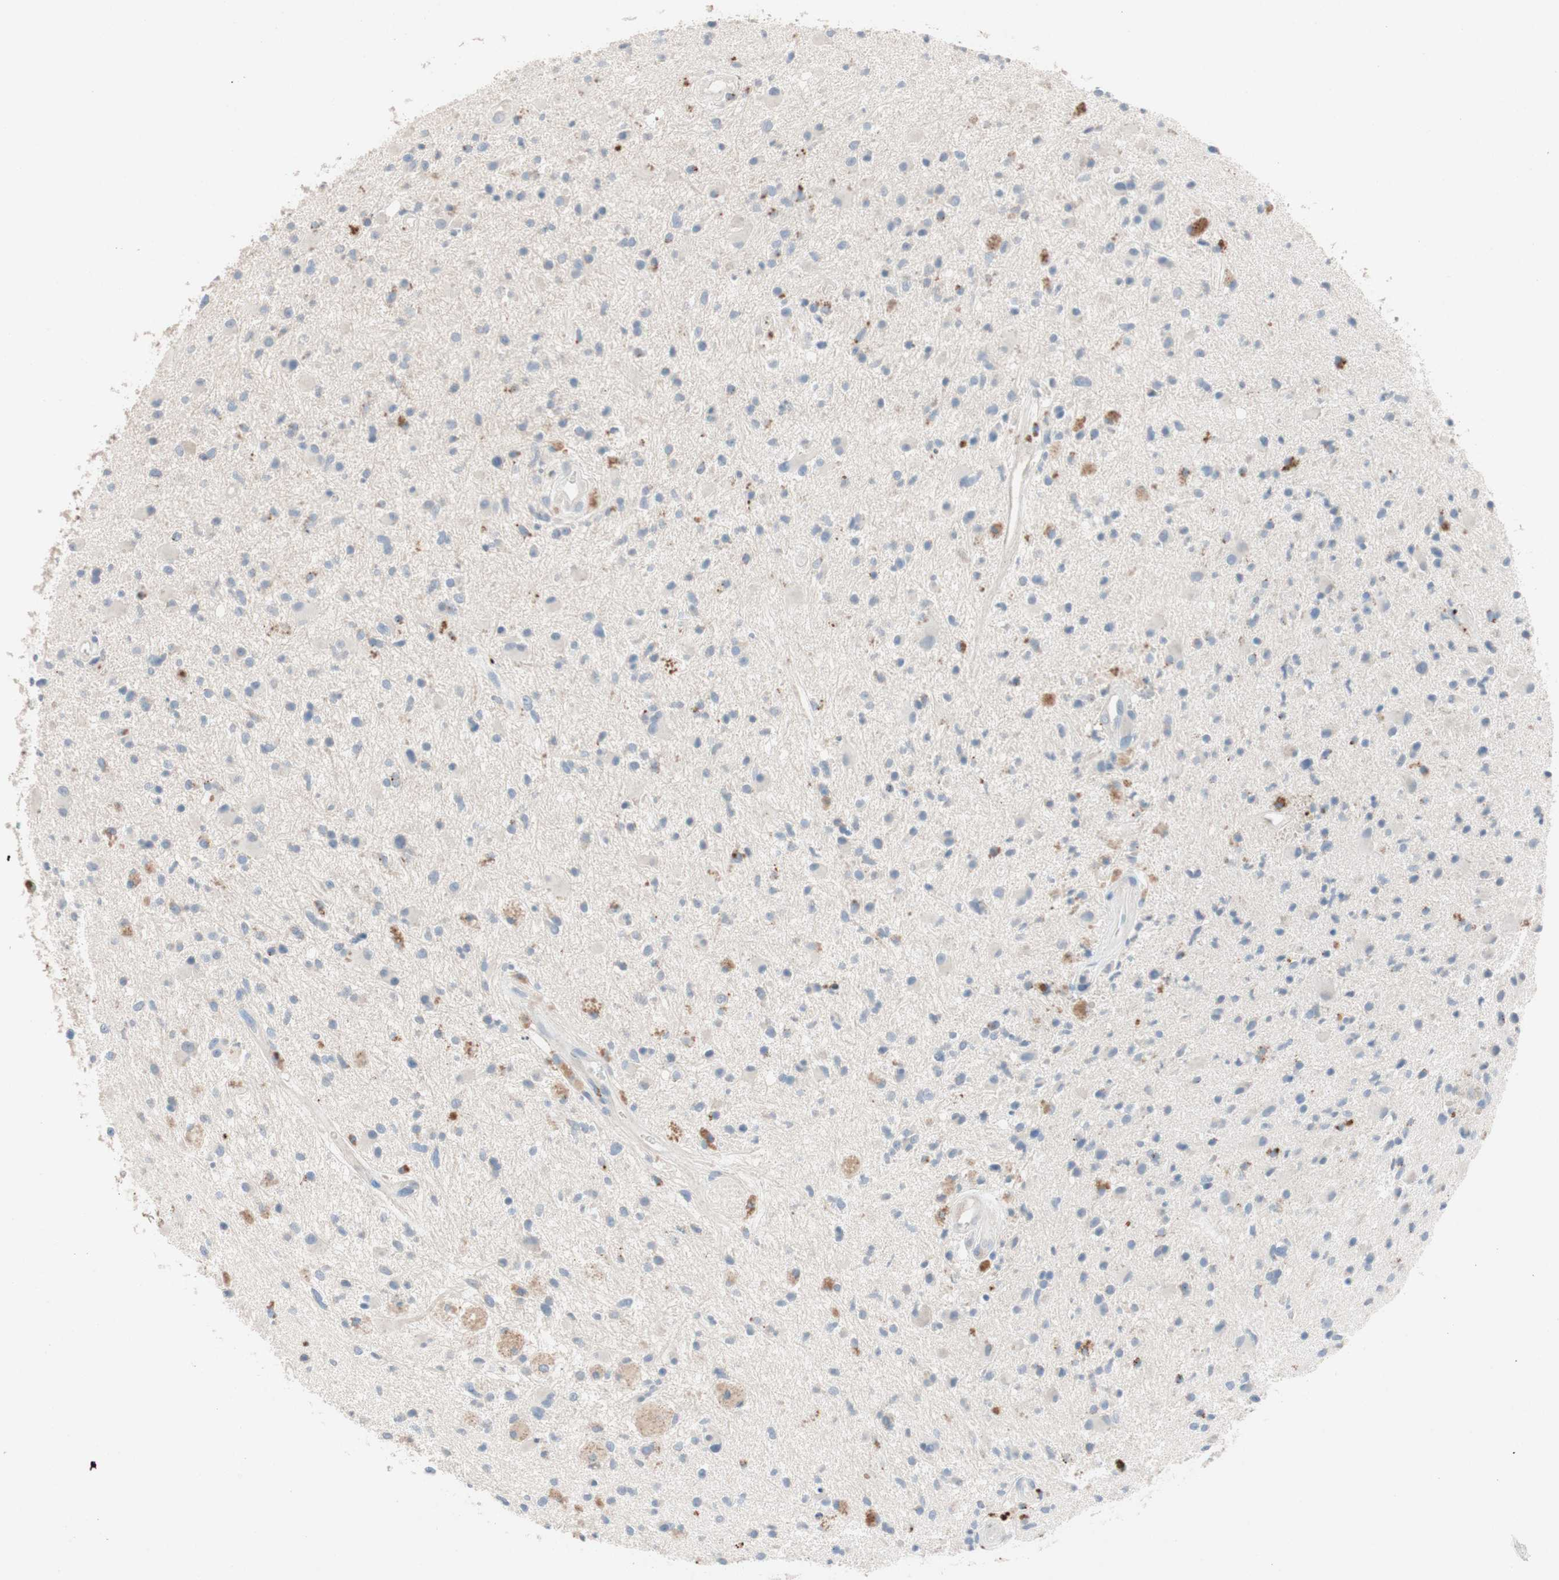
{"staining": {"intensity": "moderate", "quantity": "<25%", "location": "cytoplasmic/membranous"}, "tissue": "glioma", "cell_type": "Tumor cells", "image_type": "cancer", "snomed": [{"axis": "morphology", "description": "Glioma, malignant, High grade"}, {"axis": "topography", "description": "Brain"}], "caption": "The histopathology image exhibits immunohistochemical staining of malignant glioma (high-grade). There is moderate cytoplasmic/membranous staining is identified in about <25% of tumor cells. (DAB IHC, brown staining for protein, blue staining for nuclei).", "gene": "CLEC4D", "patient": {"sex": "male", "age": 33}}